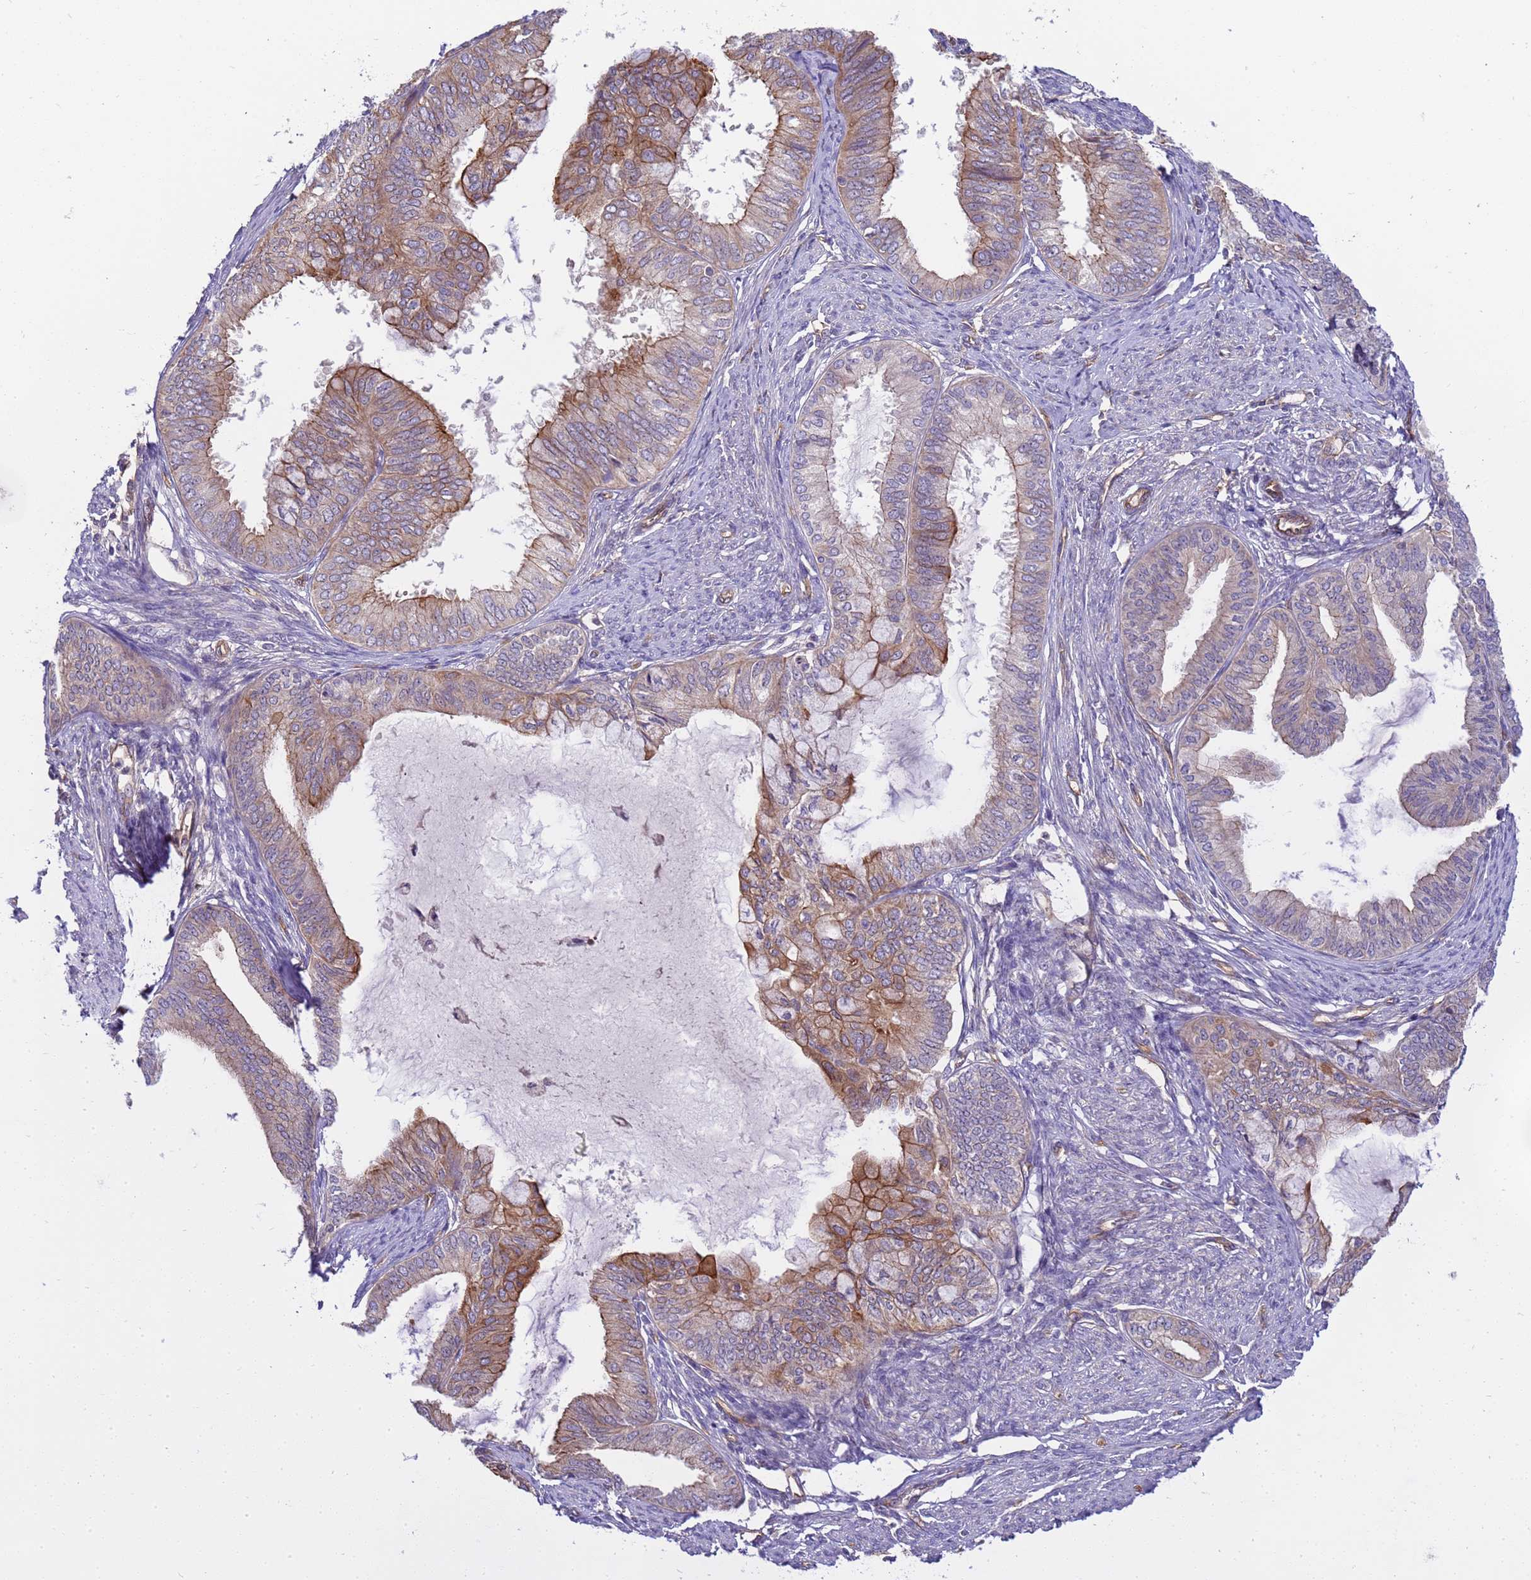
{"staining": {"intensity": "moderate", "quantity": "25%-75%", "location": "cytoplasmic/membranous"}, "tissue": "endometrial cancer", "cell_type": "Tumor cells", "image_type": "cancer", "snomed": [{"axis": "morphology", "description": "Adenocarcinoma, NOS"}, {"axis": "topography", "description": "Endometrium"}], "caption": "Immunohistochemistry histopathology image of neoplastic tissue: endometrial cancer stained using IHC shows medium levels of moderate protein expression localized specifically in the cytoplasmic/membranous of tumor cells, appearing as a cytoplasmic/membranous brown color.", "gene": "SMCO3", "patient": {"sex": "female", "age": 86}}